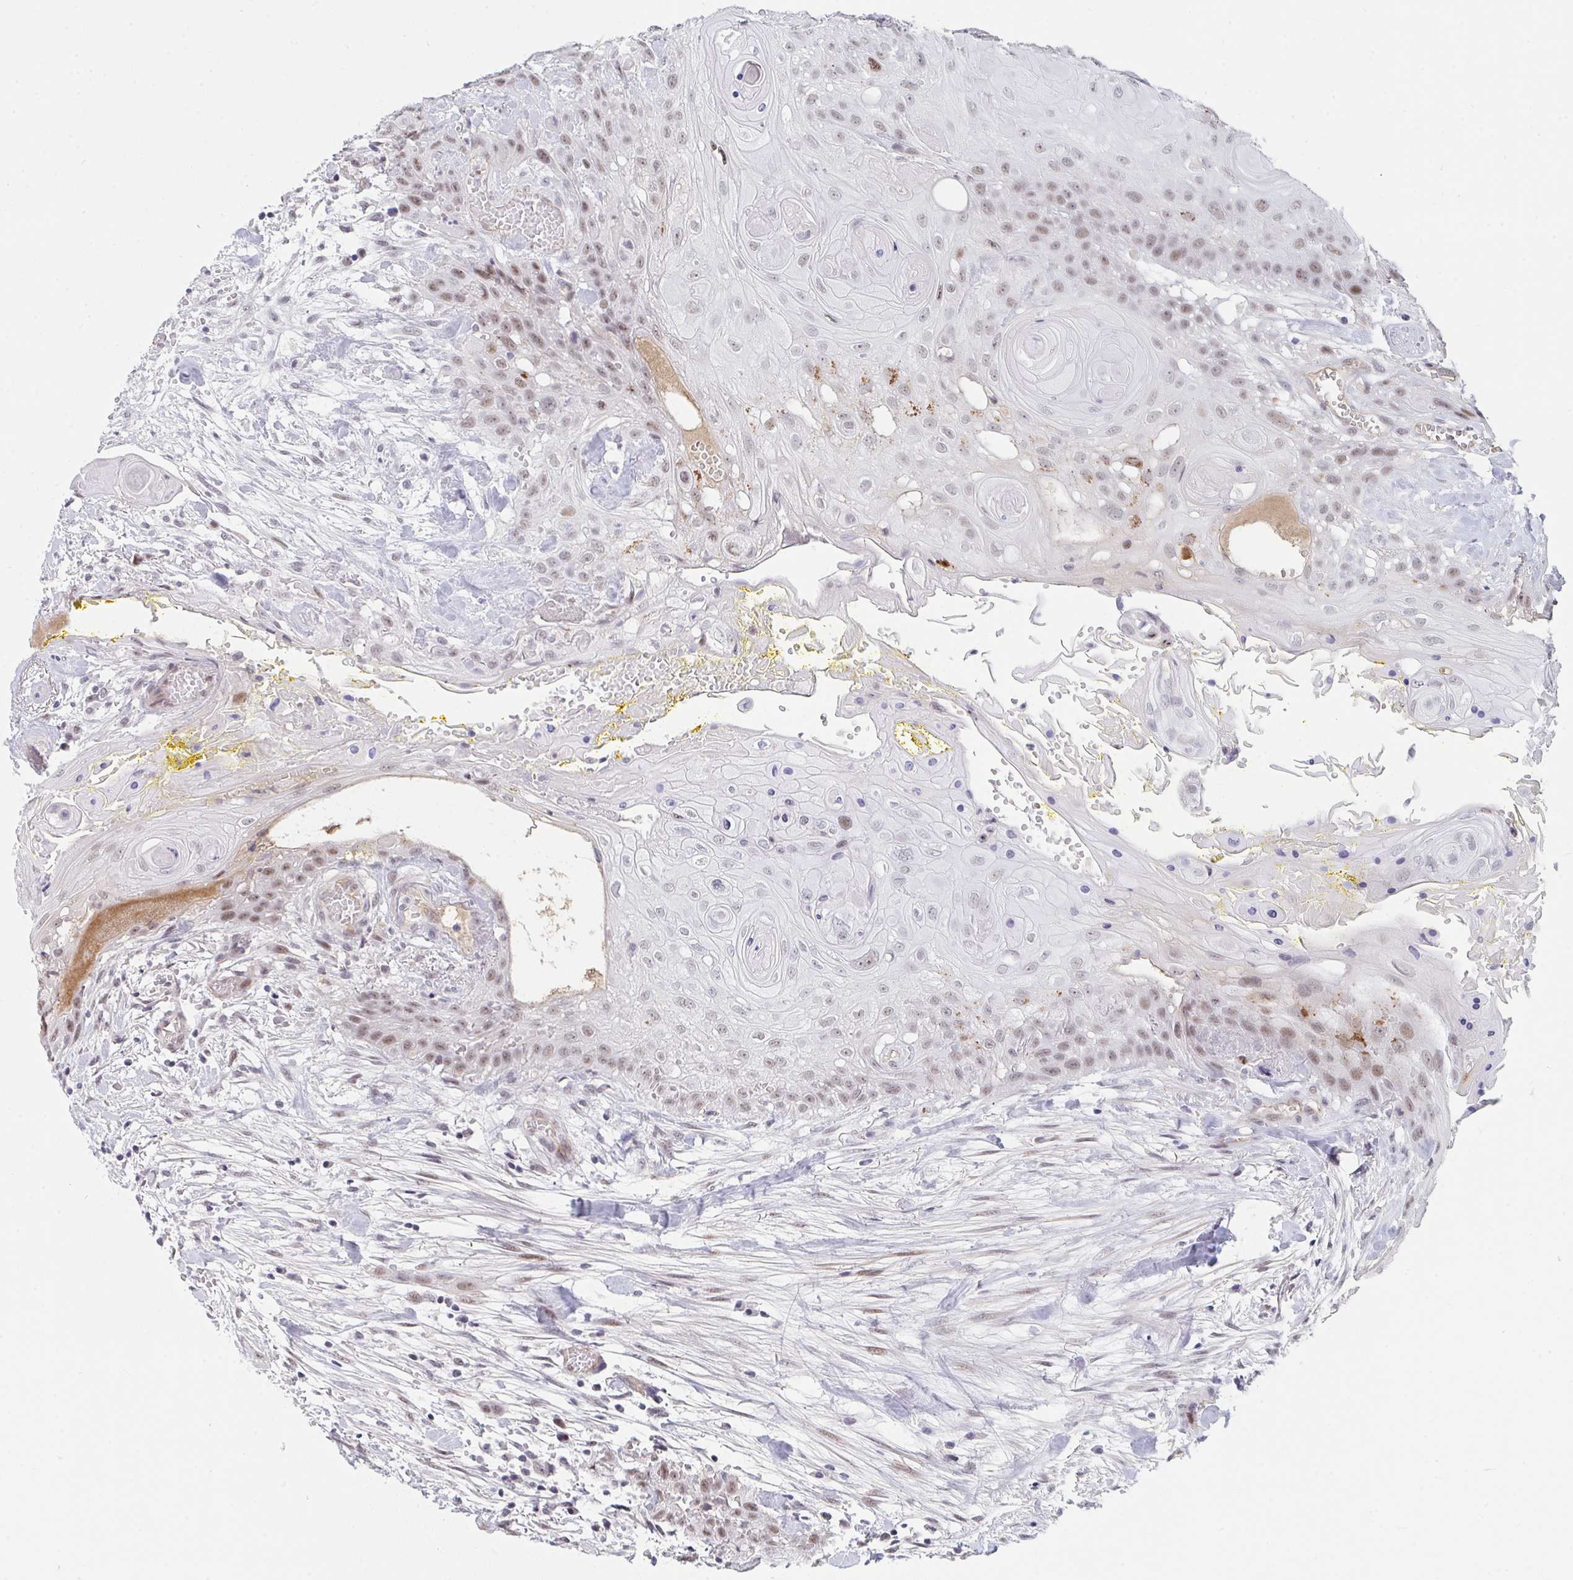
{"staining": {"intensity": "moderate", "quantity": "<25%", "location": "nuclear"}, "tissue": "head and neck cancer", "cell_type": "Tumor cells", "image_type": "cancer", "snomed": [{"axis": "morphology", "description": "Squamous cell carcinoma, NOS"}, {"axis": "topography", "description": "Head-Neck"}], "caption": "Approximately <25% of tumor cells in human head and neck cancer demonstrate moderate nuclear protein positivity as visualized by brown immunohistochemical staining.", "gene": "DSCAML1", "patient": {"sex": "female", "age": 43}}